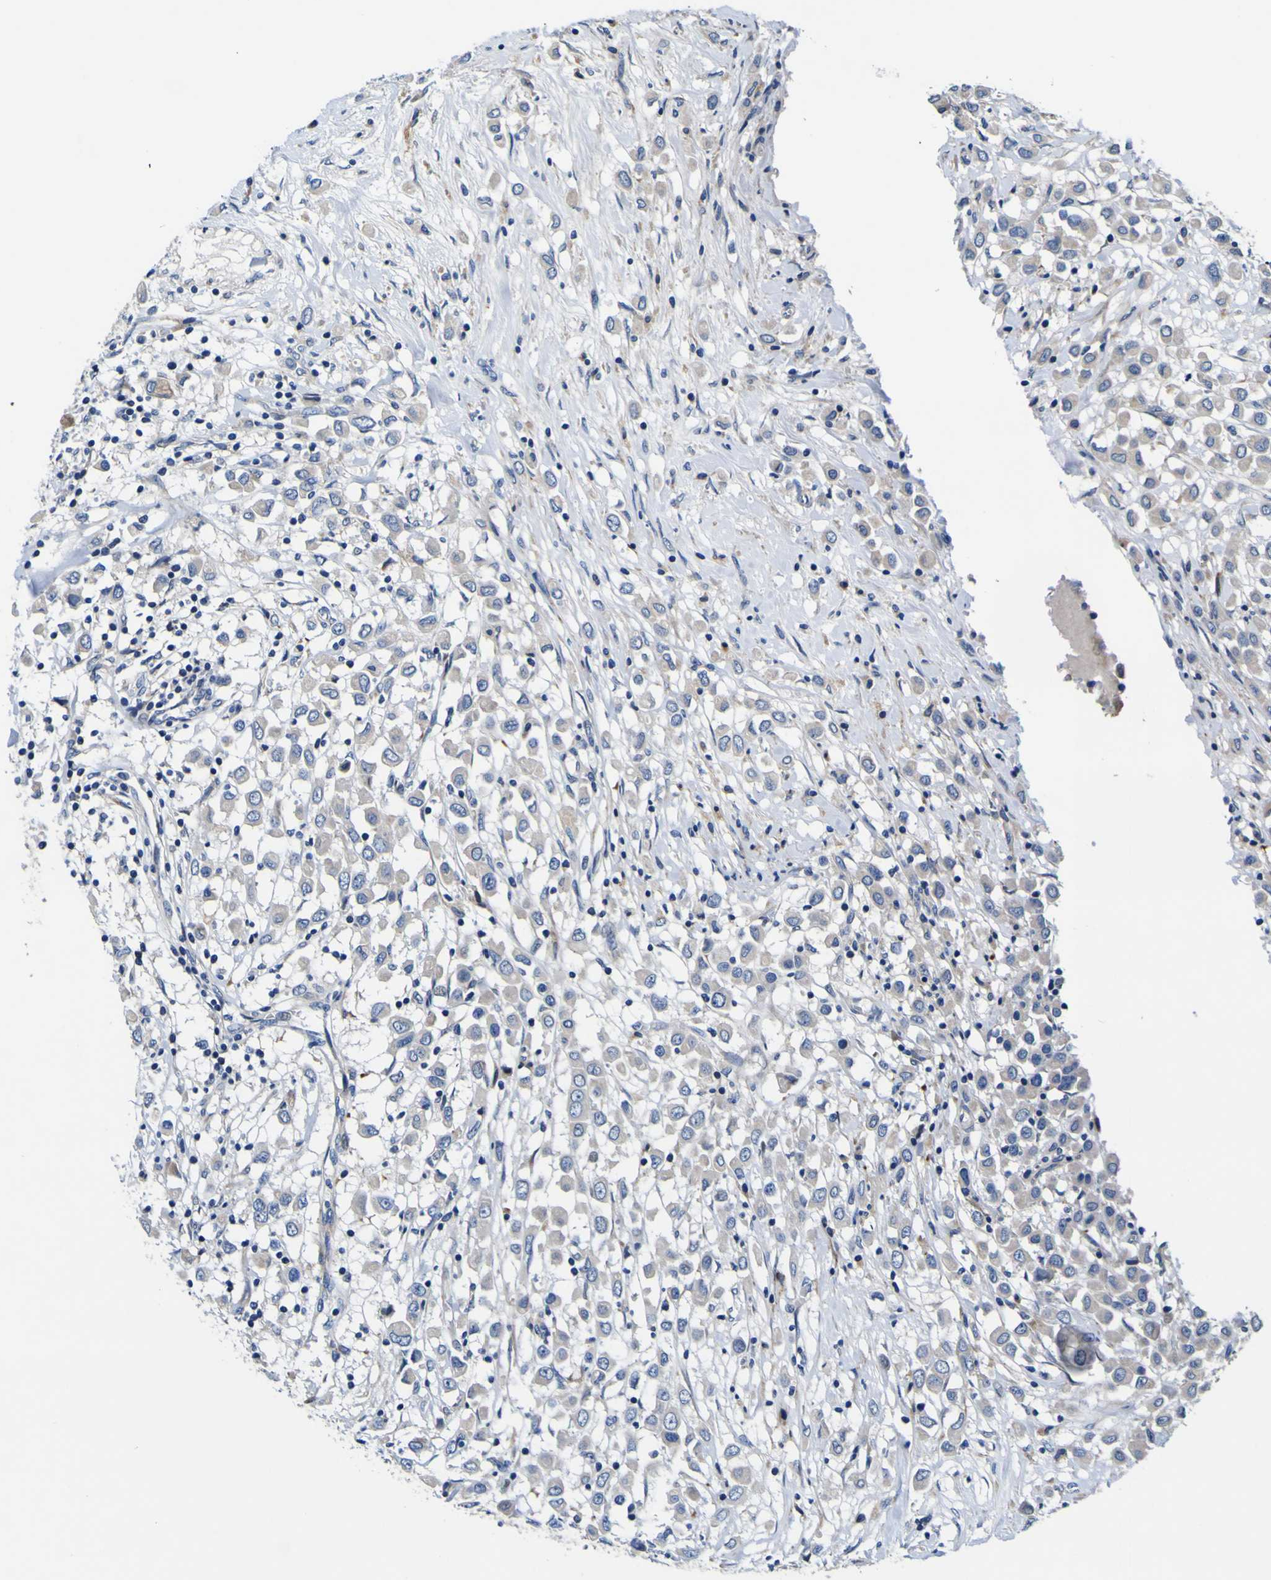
{"staining": {"intensity": "weak", "quantity": "25%-75%", "location": "cytoplasmic/membranous"}, "tissue": "breast cancer", "cell_type": "Tumor cells", "image_type": "cancer", "snomed": [{"axis": "morphology", "description": "Duct carcinoma"}, {"axis": "topography", "description": "Breast"}], "caption": "An immunohistochemistry (IHC) micrograph of tumor tissue is shown. Protein staining in brown highlights weak cytoplasmic/membranous positivity in breast cancer within tumor cells.", "gene": "AGAP3", "patient": {"sex": "female", "age": 61}}